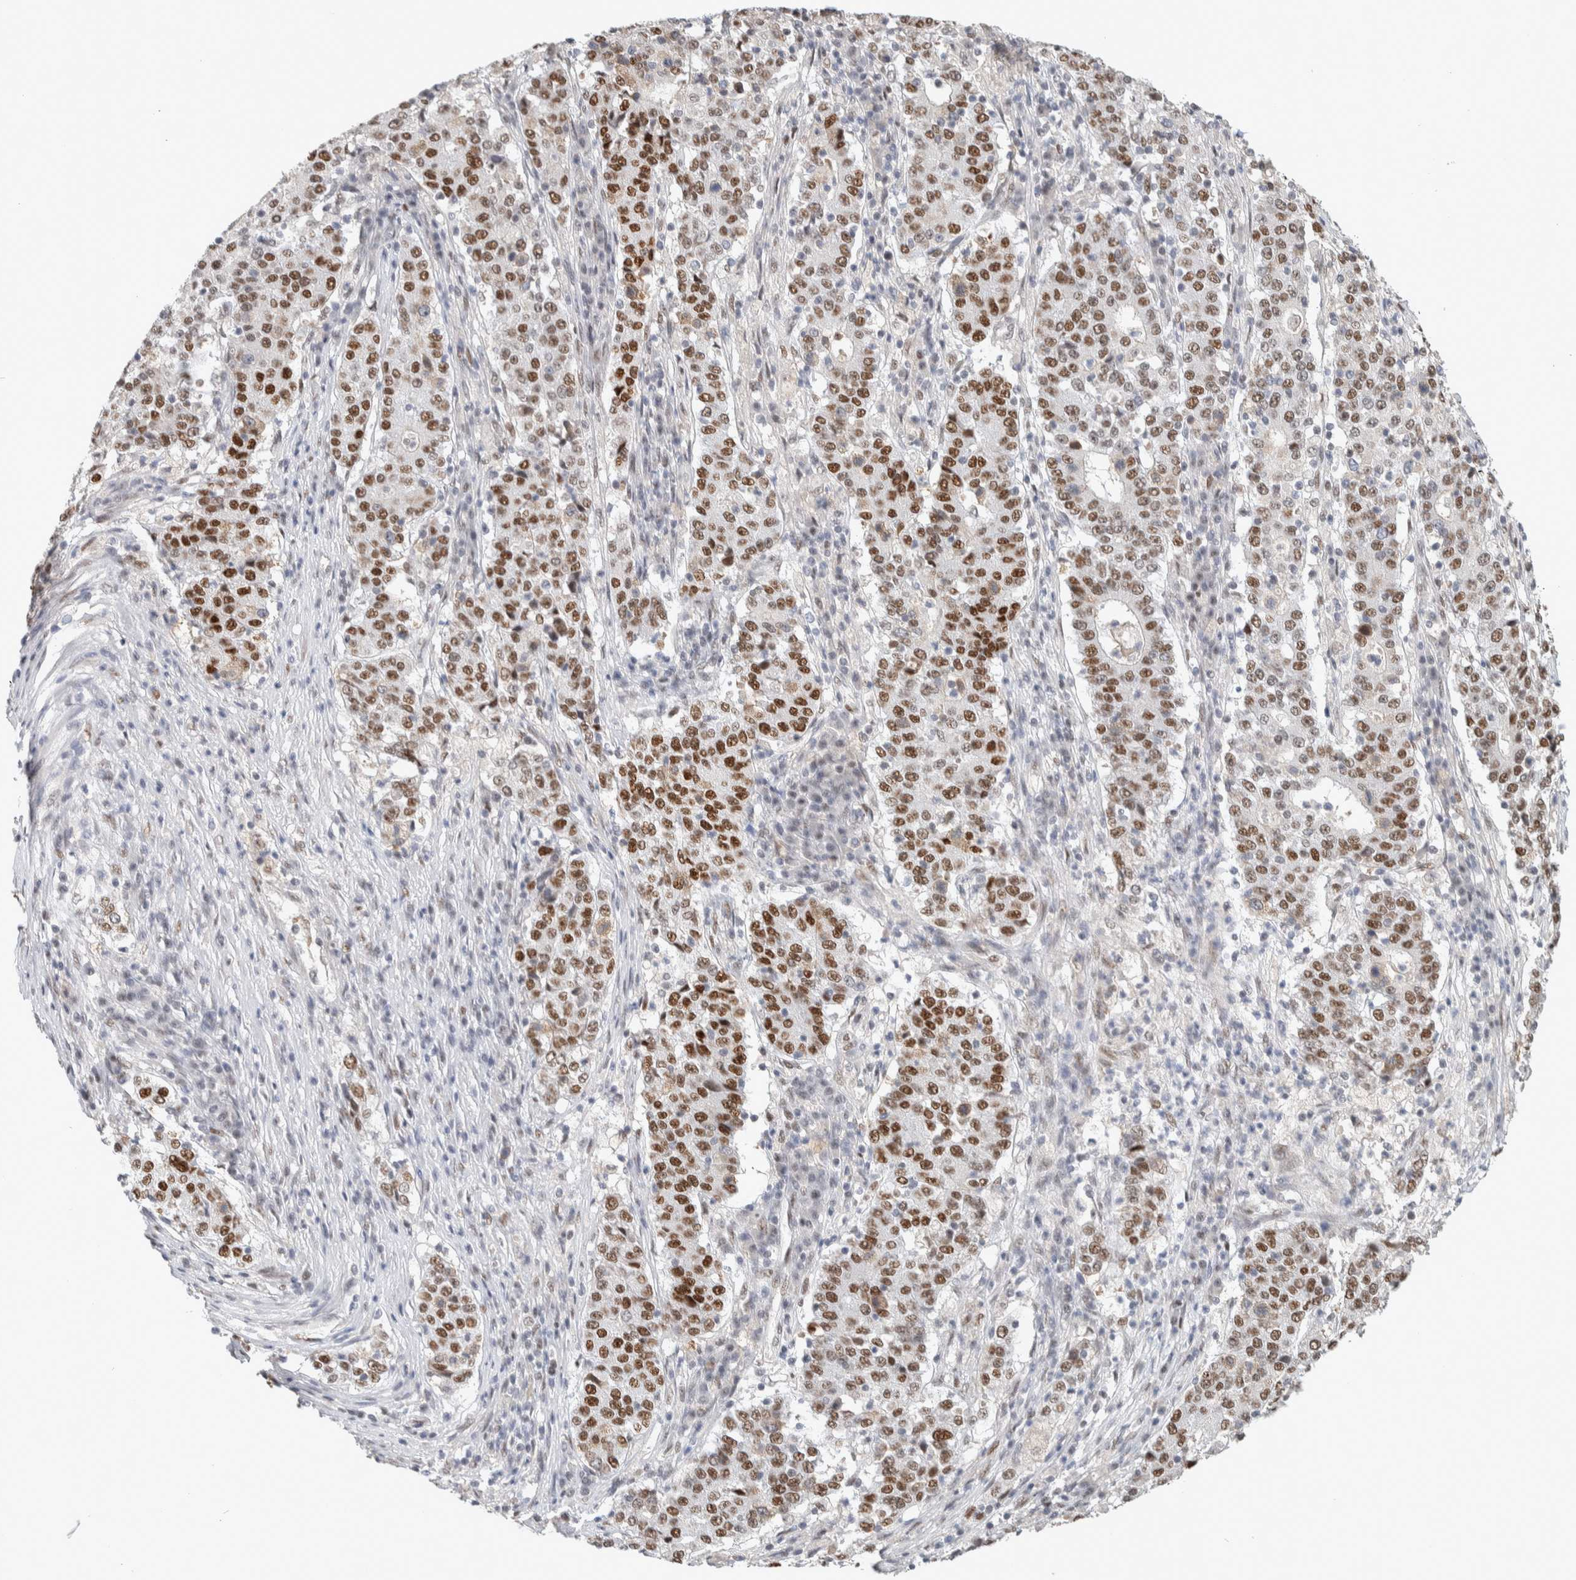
{"staining": {"intensity": "moderate", "quantity": ">75%", "location": "nuclear"}, "tissue": "stomach cancer", "cell_type": "Tumor cells", "image_type": "cancer", "snomed": [{"axis": "morphology", "description": "Adenocarcinoma, NOS"}, {"axis": "topography", "description": "Stomach"}], "caption": "Immunohistochemical staining of adenocarcinoma (stomach) exhibits moderate nuclear protein positivity in about >75% of tumor cells. (IHC, brightfield microscopy, high magnification).", "gene": "PUS7", "patient": {"sex": "male", "age": 59}}